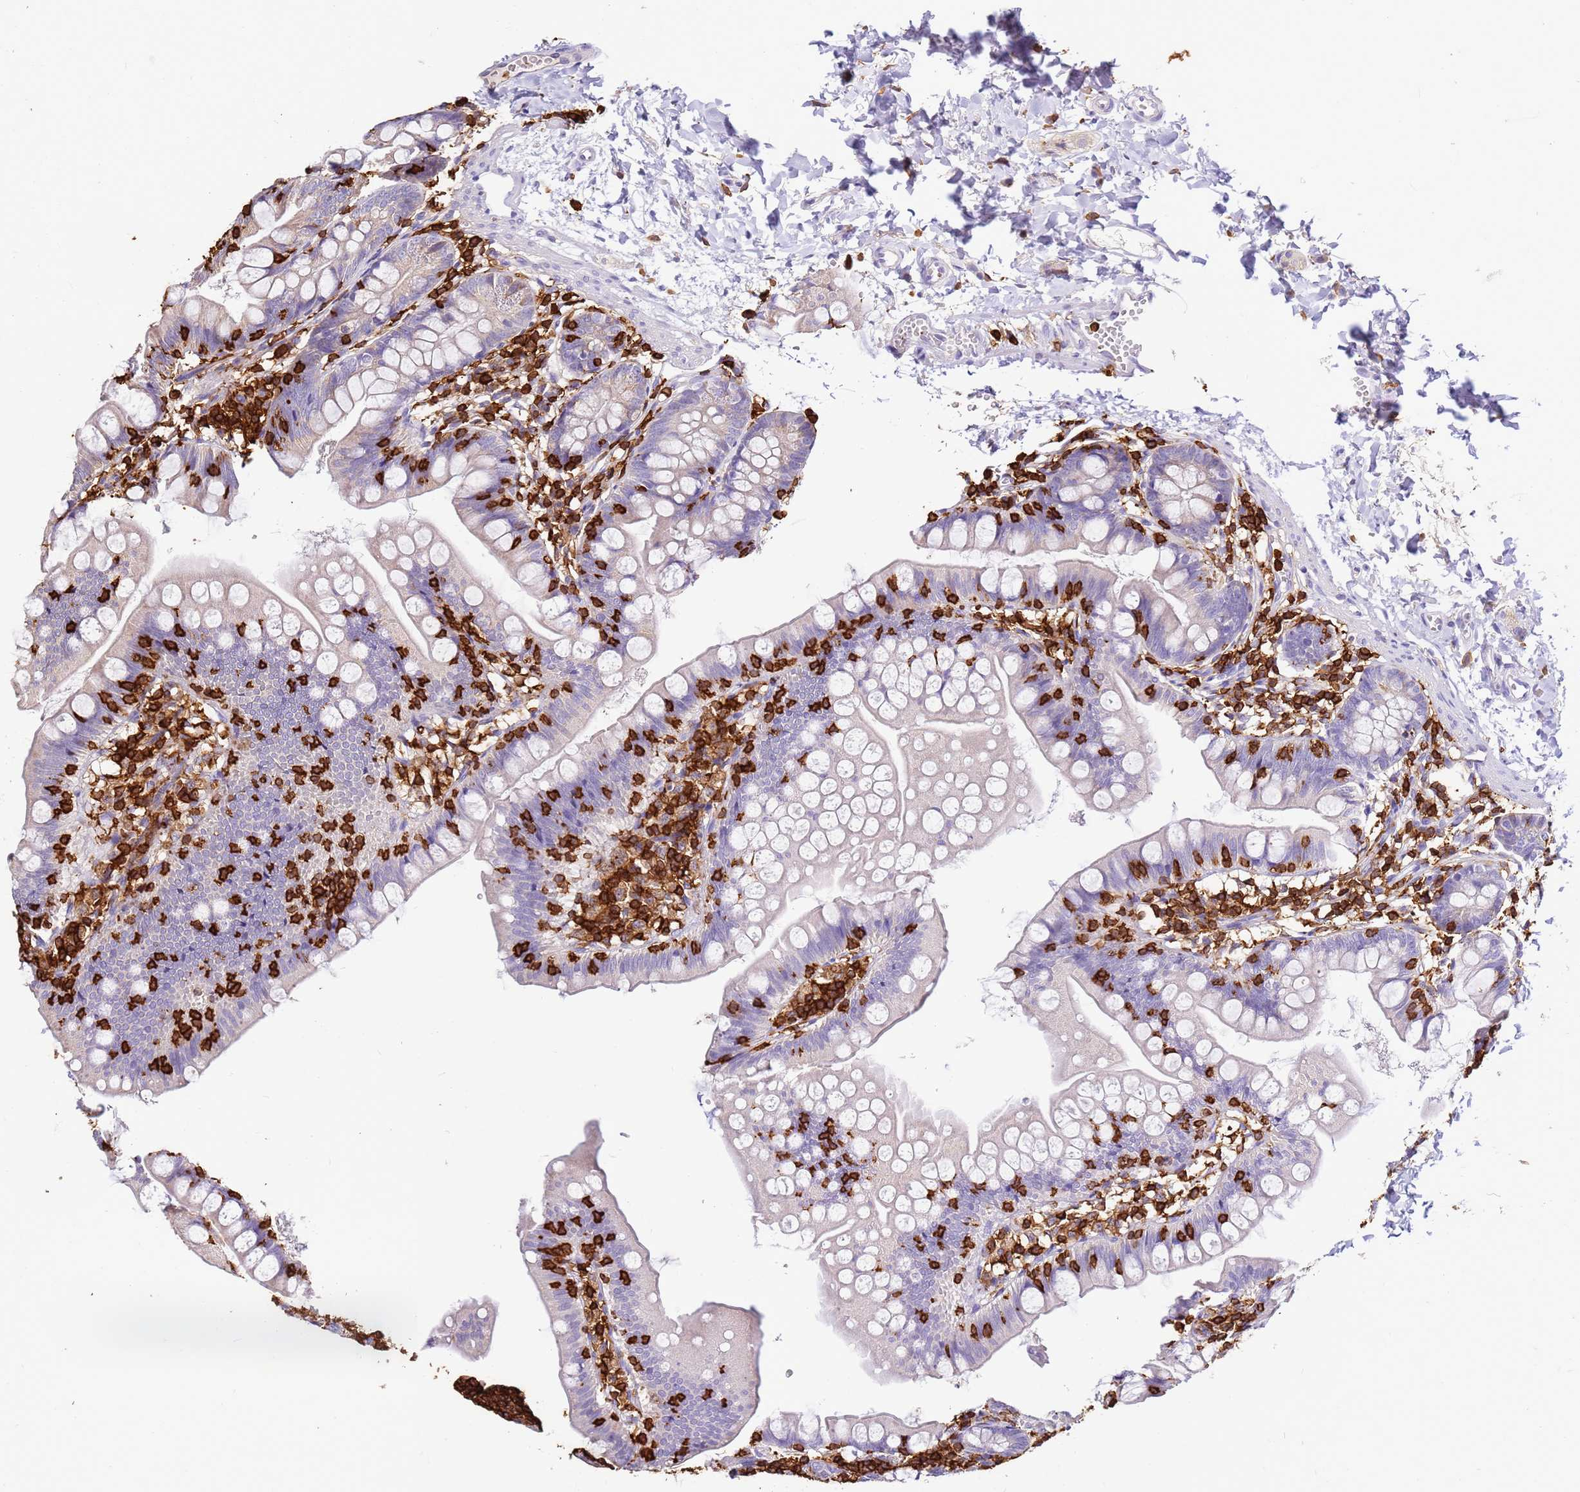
{"staining": {"intensity": "weak", "quantity": "25%-75%", "location": "cytoplasmic/membranous"}, "tissue": "small intestine", "cell_type": "Glandular cells", "image_type": "normal", "snomed": [{"axis": "morphology", "description": "Normal tissue, NOS"}, {"axis": "topography", "description": "Small intestine"}], "caption": "Immunohistochemical staining of benign small intestine reveals 25%-75% levels of weak cytoplasmic/membranous protein positivity in approximately 25%-75% of glandular cells.", "gene": "CORO1A", "patient": {"sex": "male", "age": 7}}